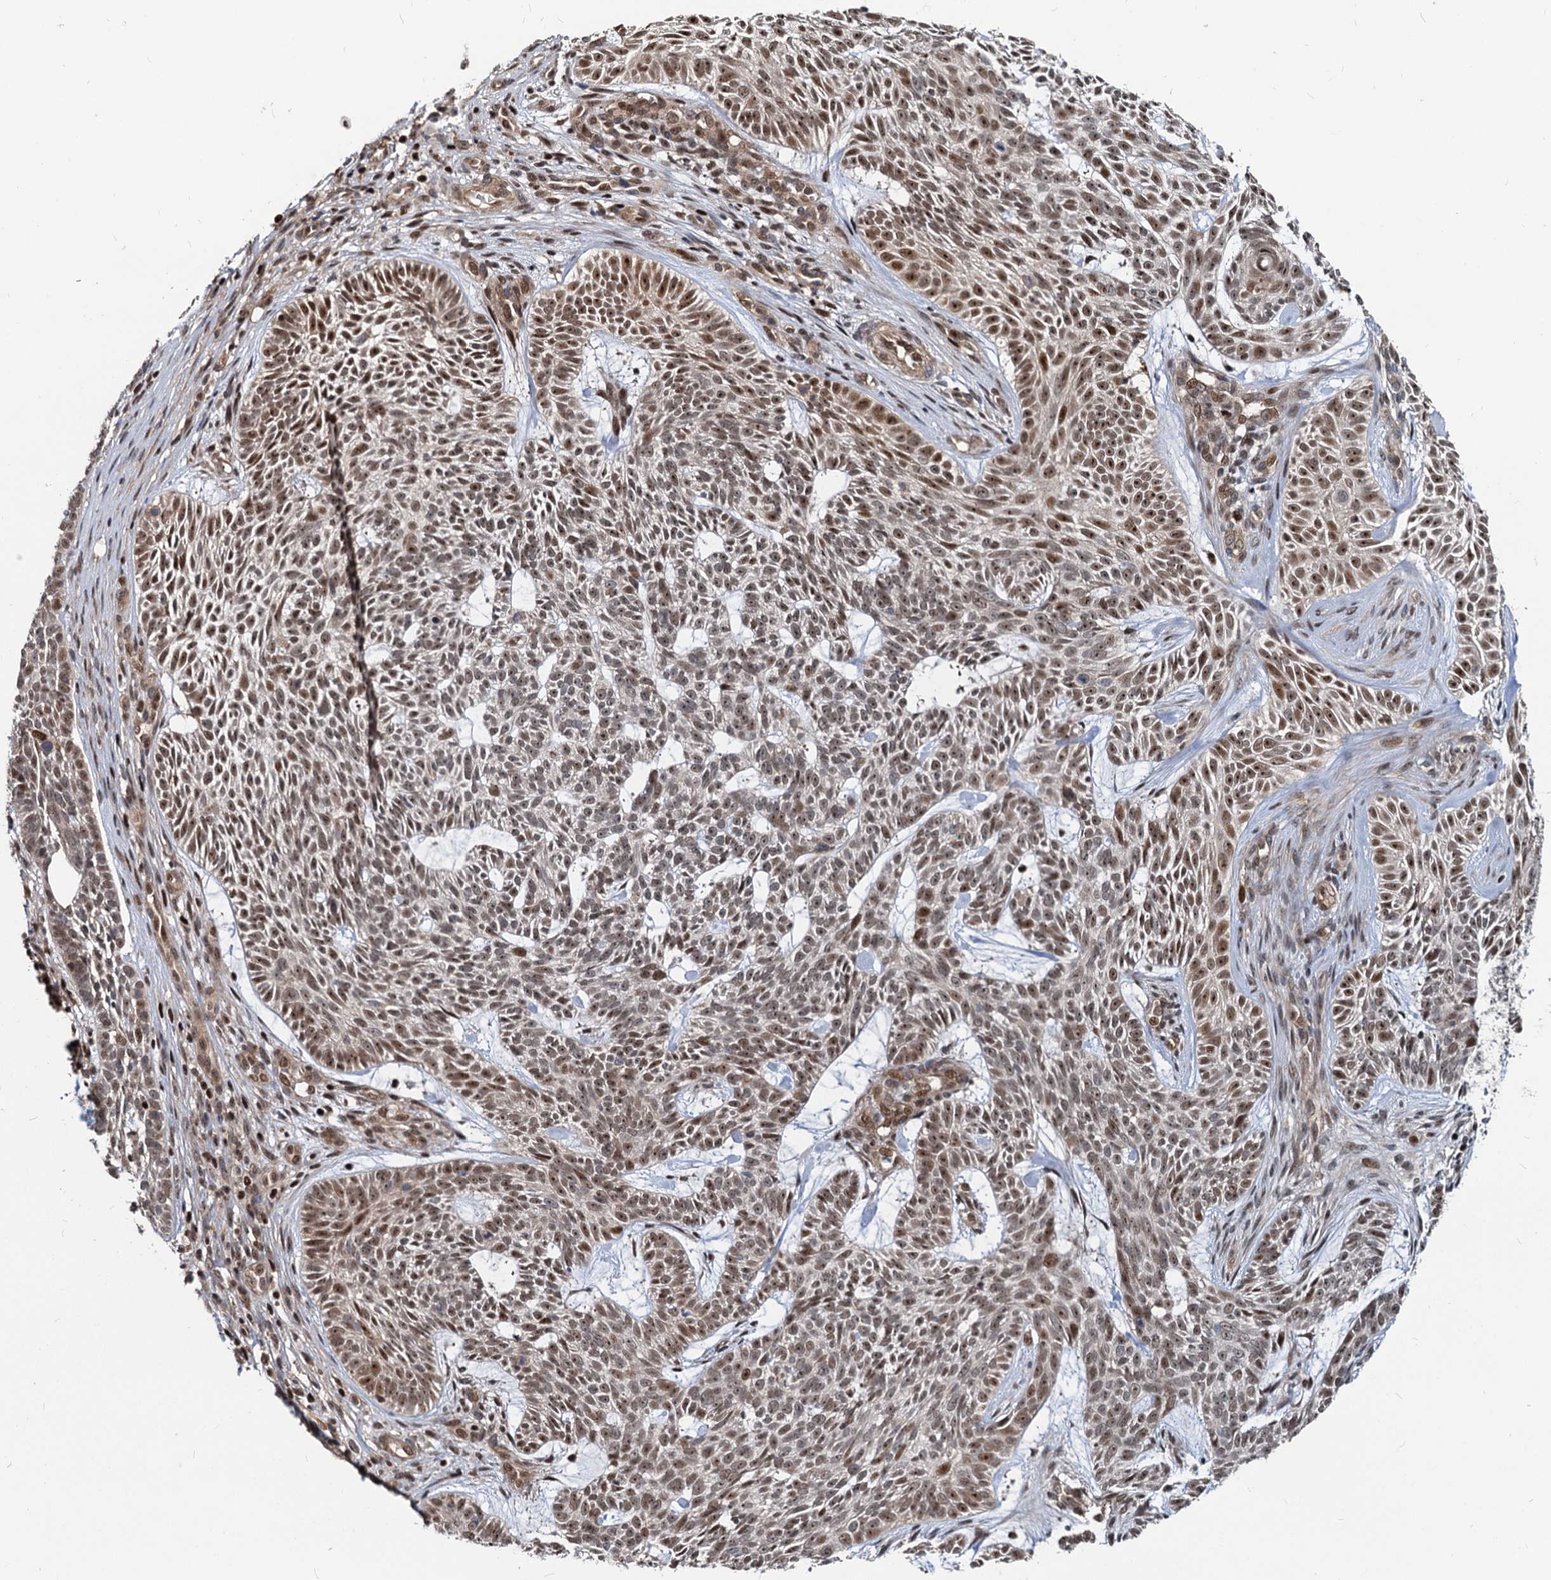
{"staining": {"intensity": "moderate", "quantity": ">75%", "location": "nuclear"}, "tissue": "skin cancer", "cell_type": "Tumor cells", "image_type": "cancer", "snomed": [{"axis": "morphology", "description": "Basal cell carcinoma"}, {"axis": "topography", "description": "Skin"}], "caption": "This is a histology image of immunohistochemistry (IHC) staining of basal cell carcinoma (skin), which shows moderate expression in the nuclear of tumor cells.", "gene": "UBLCP1", "patient": {"sex": "male", "age": 75}}